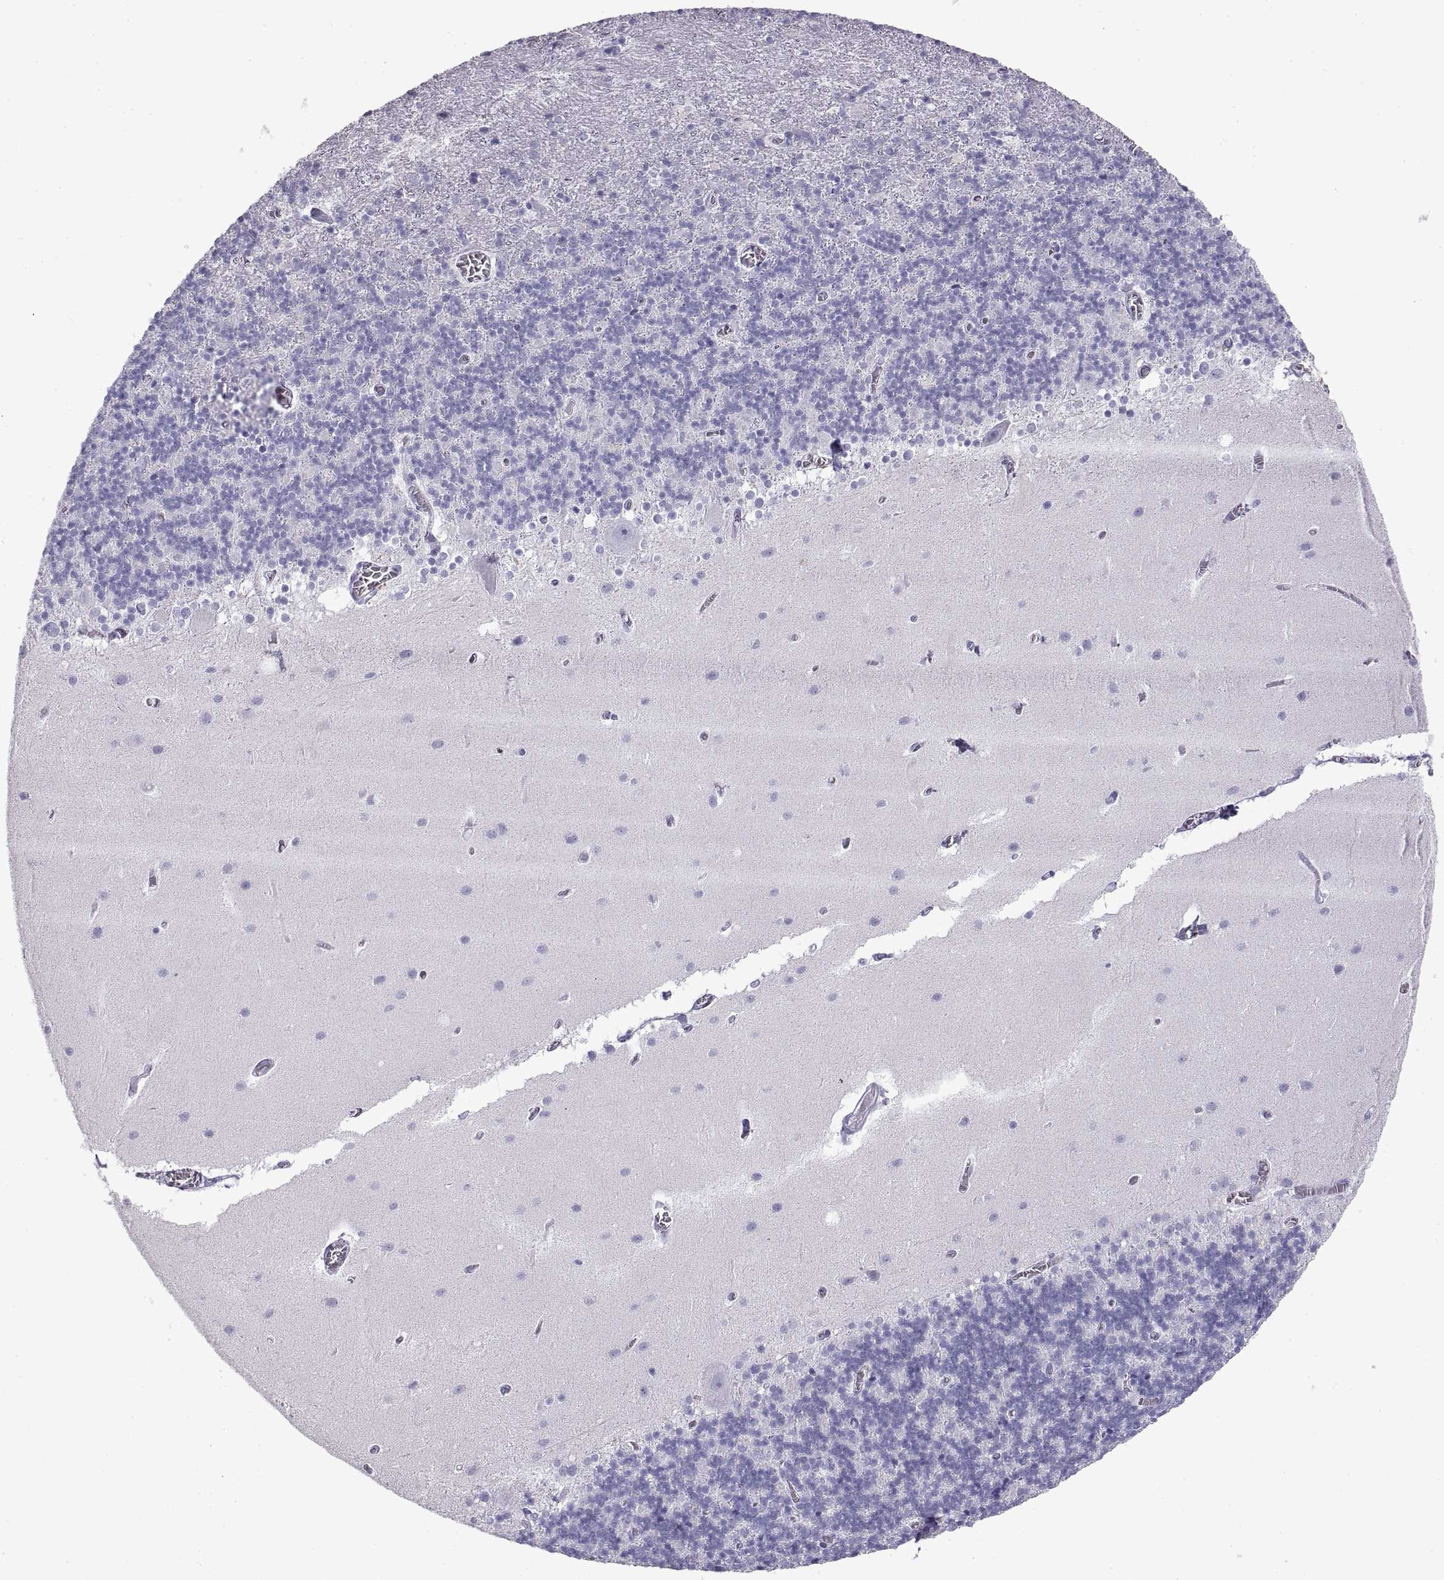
{"staining": {"intensity": "negative", "quantity": "none", "location": "none"}, "tissue": "cerebellum", "cell_type": "Cells in granular layer", "image_type": "normal", "snomed": [{"axis": "morphology", "description": "Normal tissue, NOS"}, {"axis": "topography", "description": "Cerebellum"}], "caption": "The image shows no significant expression in cells in granular layer of cerebellum.", "gene": "RLBP1", "patient": {"sex": "male", "age": 70}}